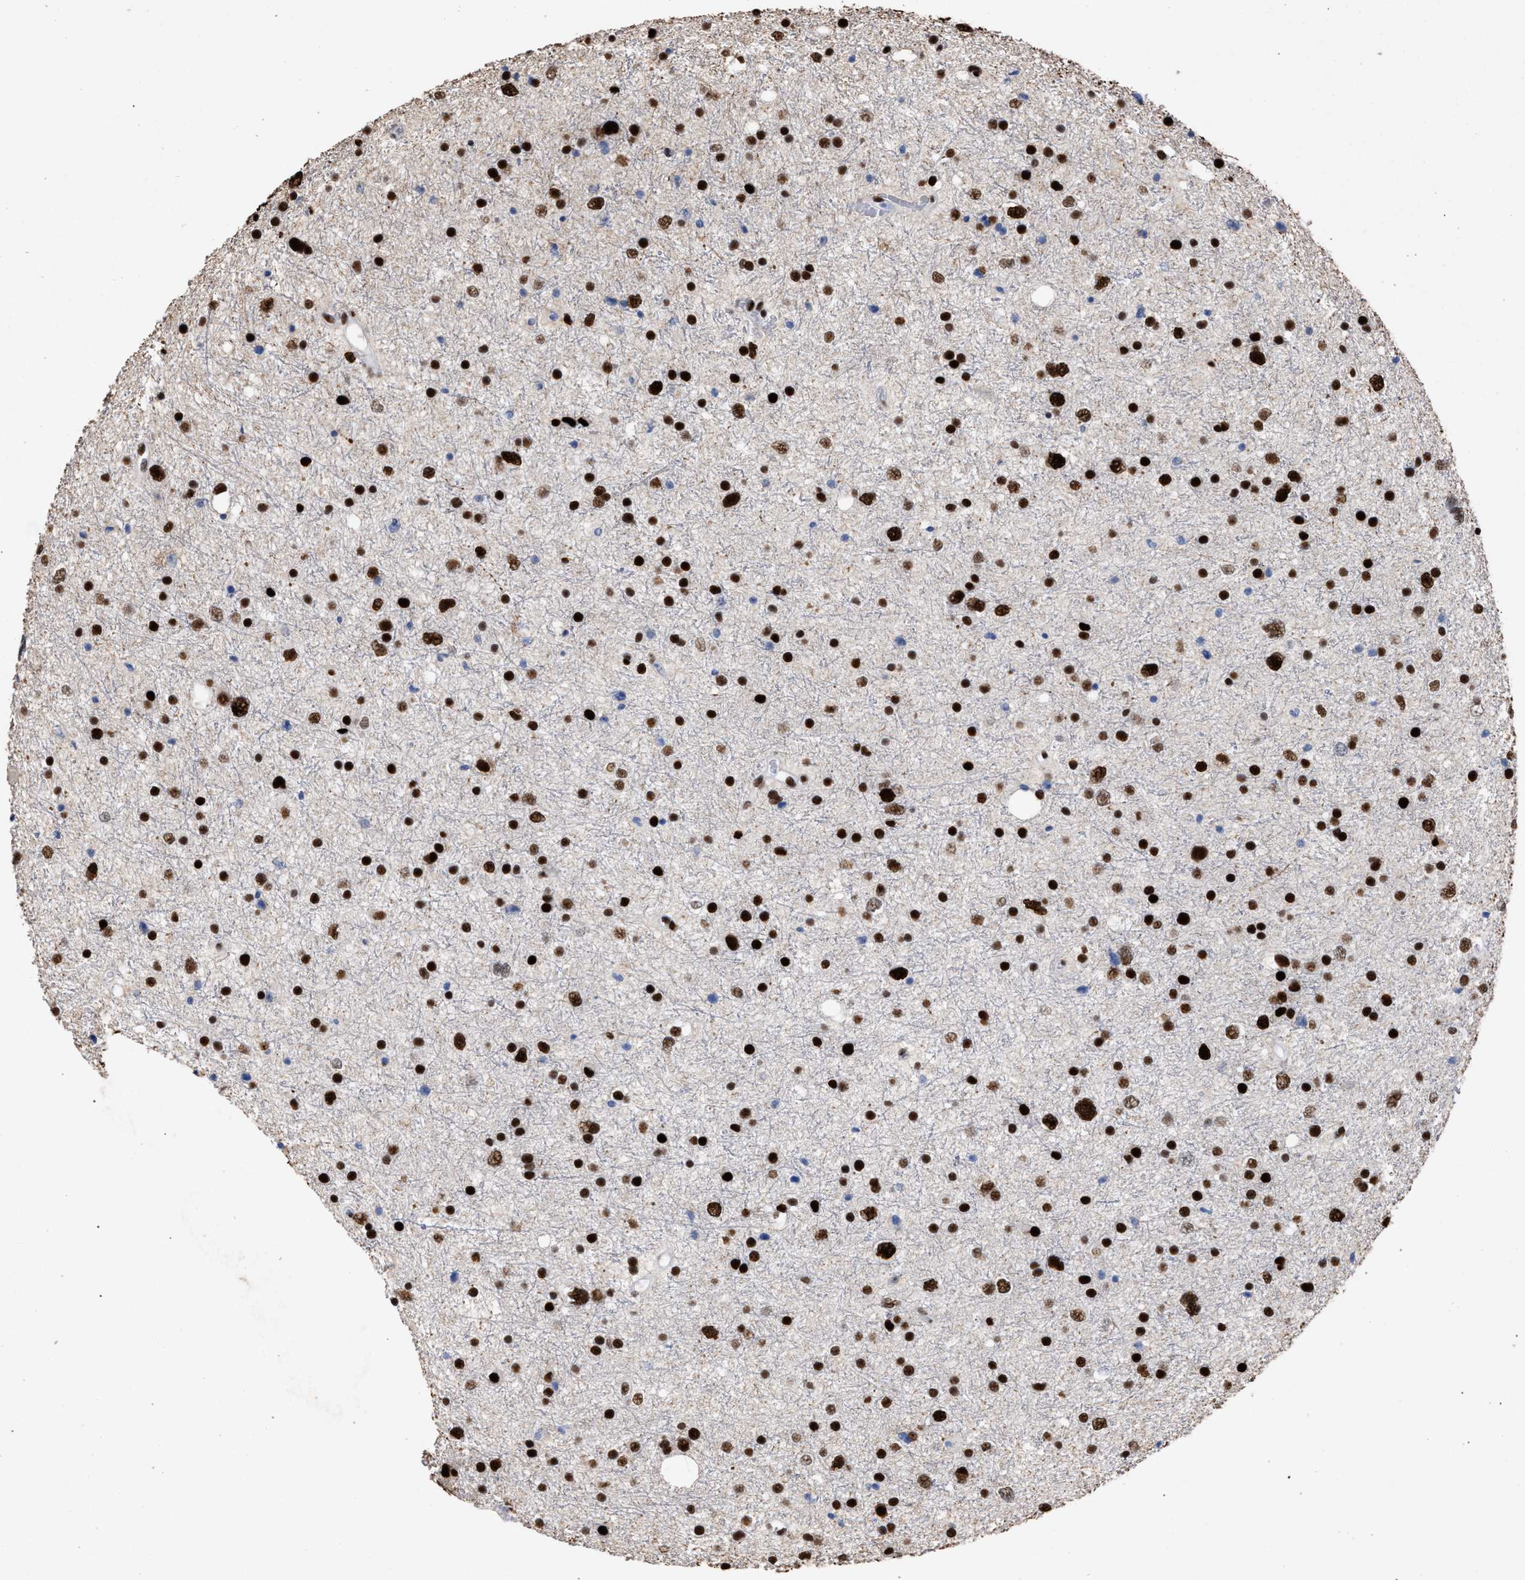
{"staining": {"intensity": "strong", "quantity": ">75%", "location": "nuclear"}, "tissue": "glioma", "cell_type": "Tumor cells", "image_type": "cancer", "snomed": [{"axis": "morphology", "description": "Glioma, malignant, Low grade"}, {"axis": "topography", "description": "Brain"}], "caption": "Protein analysis of malignant glioma (low-grade) tissue shows strong nuclear expression in approximately >75% of tumor cells. The staining was performed using DAB (3,3'-diaminobenzidine) to visualize the protein expression in brown, while the nuclei were stained in blue with hematoxylin (Magnification: 20x).", "gene": "TP53BP1", "patient": {"sex": "female", "age": 37}}